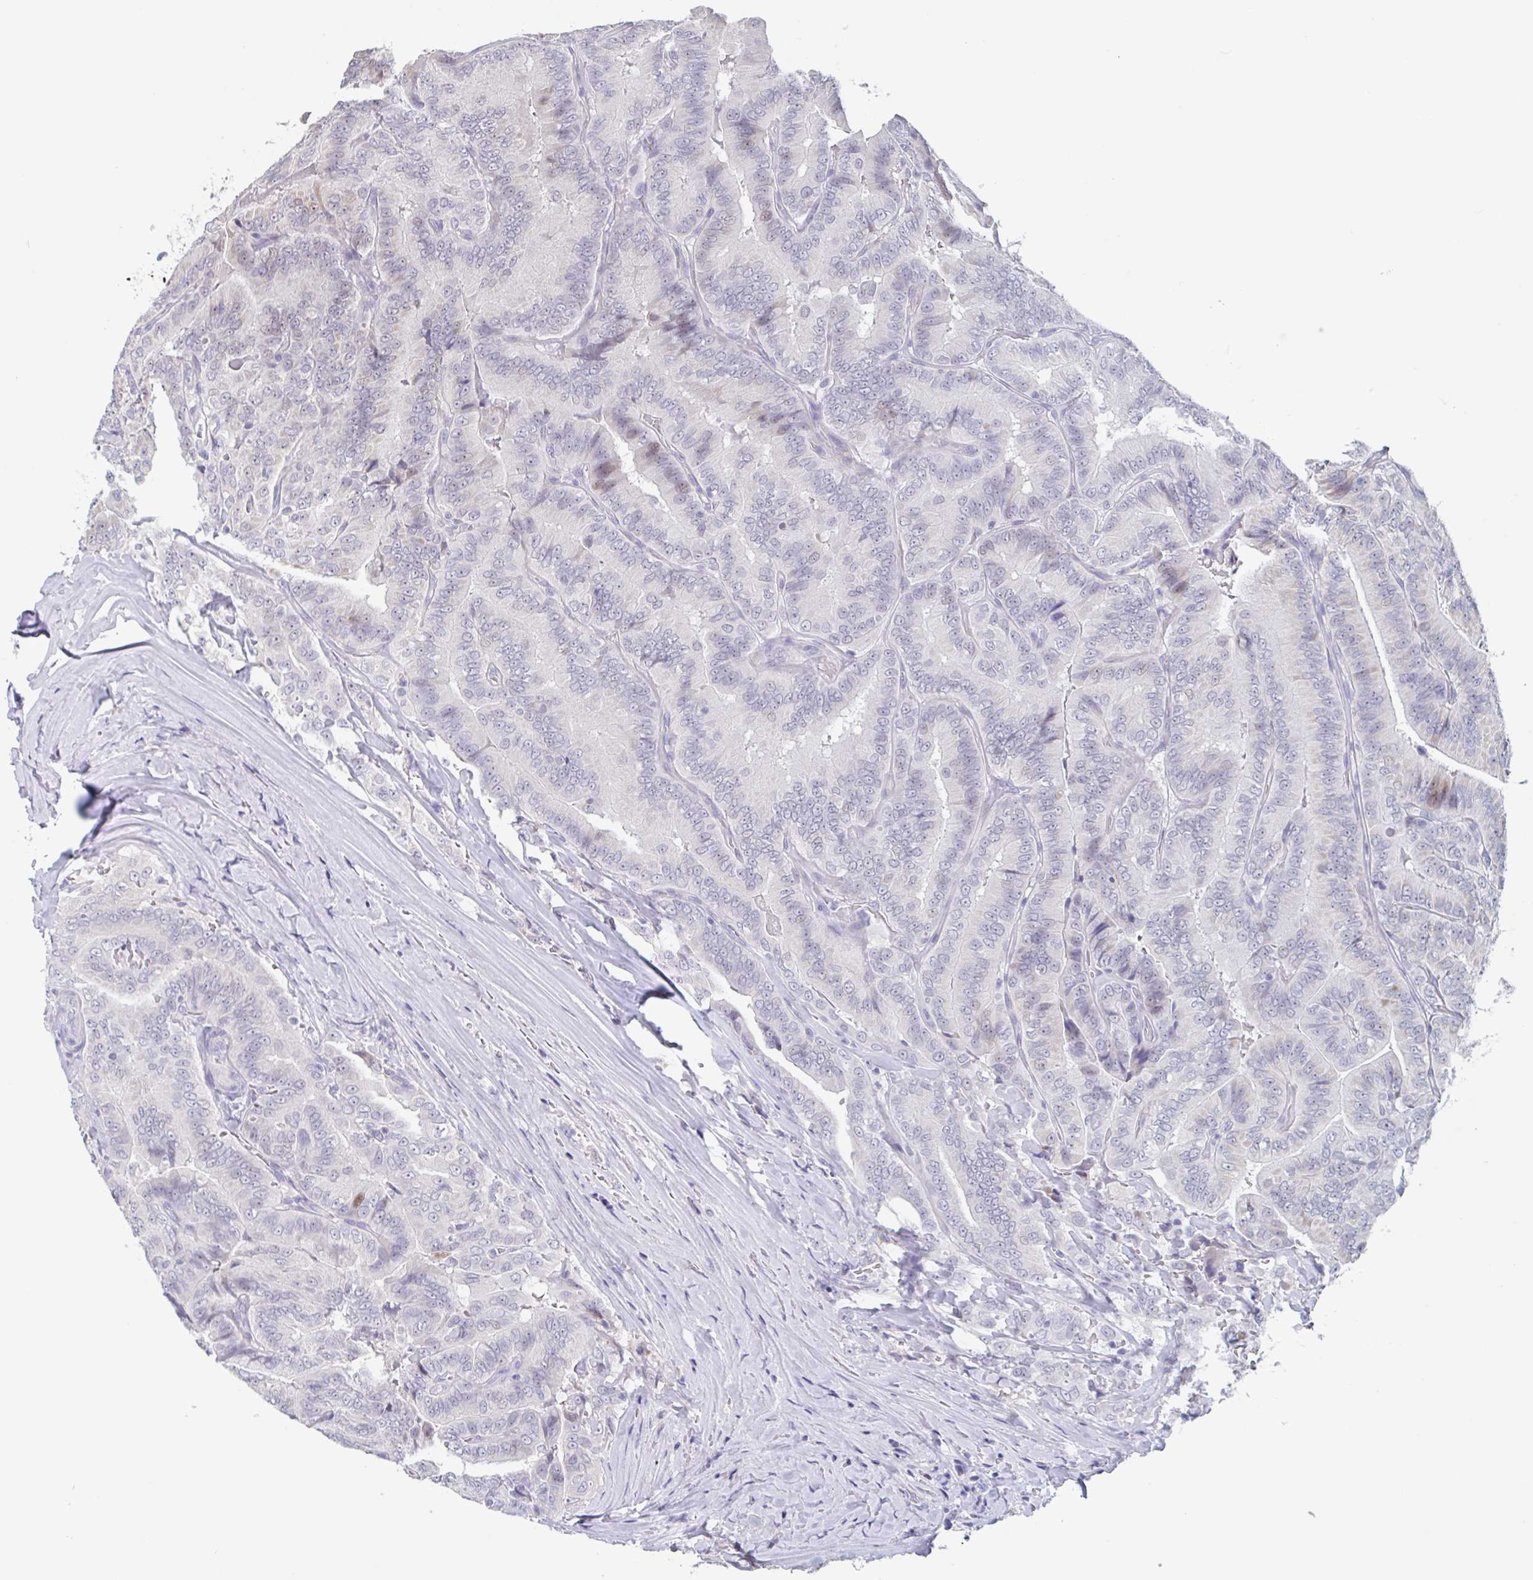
{"staining": {"intensity": "weak", "quantity": "<25%", "location": "nuclear"}, "tissue": "thyroid cancer", "cell_type": "Tumor cells", "image_type": "cancer", "snomed": [{"axis": "morphology", "description": "Papillary adenocarcinoma, NOS"}, {"axis": "topography", "description": "Thyroid gland"}], "caption": "This histopathology image is of thyroid cancer stained with immunohistochemistry to label a protein in brown with the nuclei are counter-stained blue. There is no positivity in tumor cells.", "gene": "NOXRED1", "patient": {"sex": "male", "age": 61}}